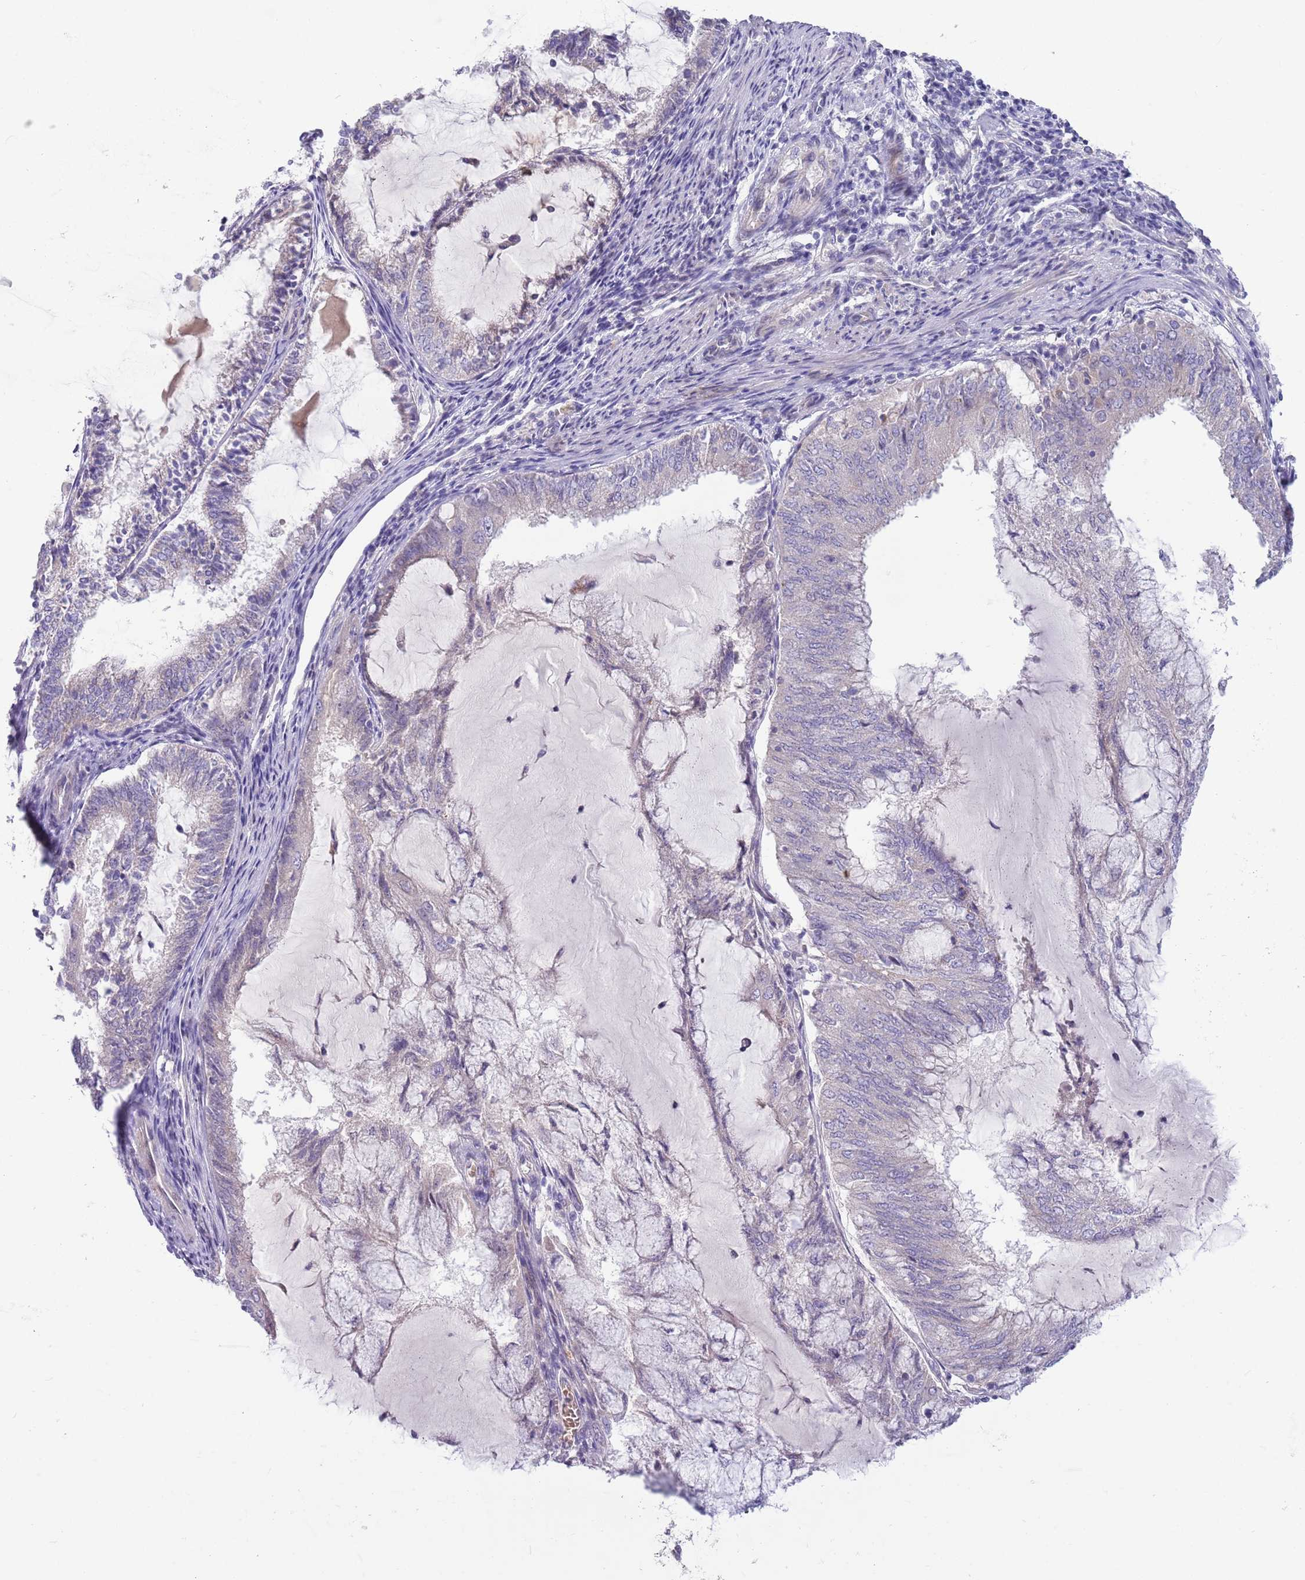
{"staining": {"intensity": "negative", "quantity": "none", "location": "none"}, "tissue": "endometrial cancer", "cell_type": "Tumor cells", "image_type": "cancer", "snomed": [{"axis": "morphology", "description": "Adenocarcinoma, NOS"}, {"axis": "topography", "description": "Endometrium"}], "caption": "Immunohistochemistry photomicrograph of endometrial cancer stained for a protein (brown), which exhibits no staining in tumor cells.", "gene": "DDHD1", "patient": {"sex": "female", "age": 81}}